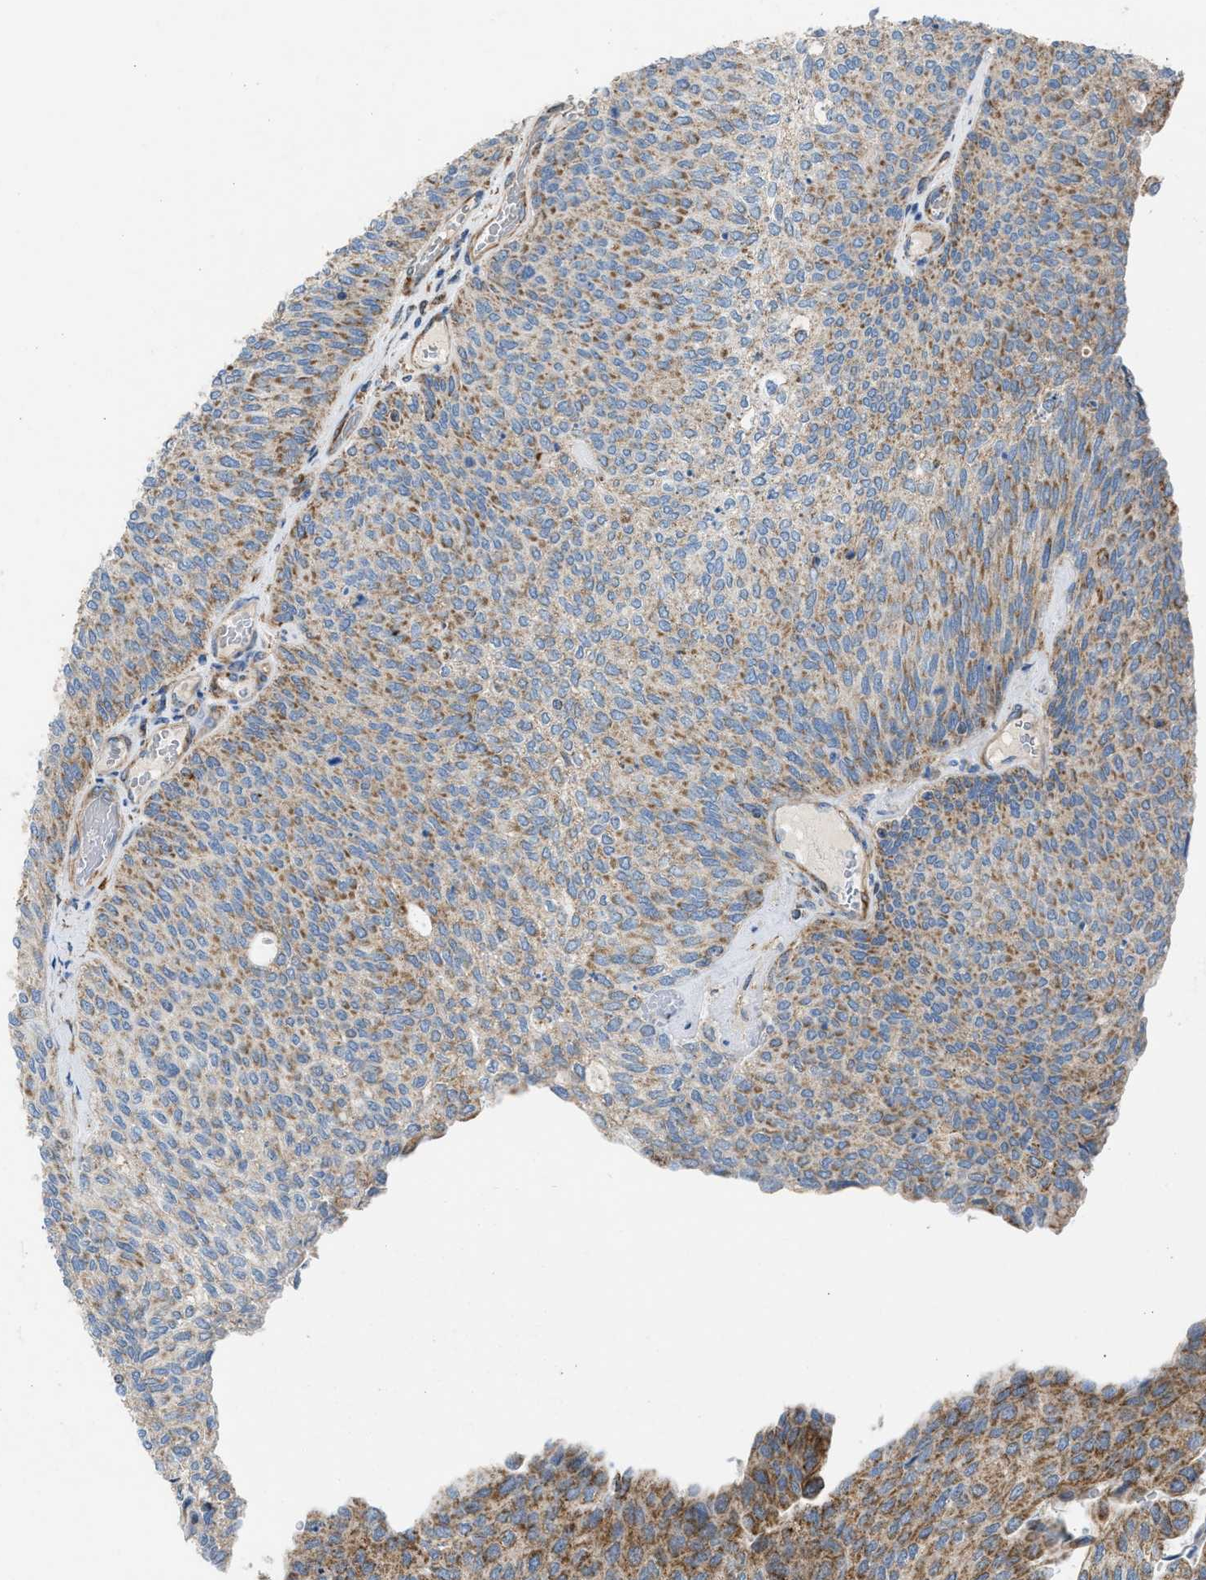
{"staining": {"intensity": "moderate", "quantity": ">75%", "location": "cytoplasmic/membranous"}, "tissue": "urothelial cancer", "cell_type": "Tumor cells", "image_type": "cancer", "snomed": [{"axis": "morphology", "description": "Urothelial carcinoma, Low grade"}, {"axis": "topography", "description": "Urinary bladder"}], "caption": "Protein expression analysis of low-grade urothelial carcinoma exhibits moderate cytoplasmic/membranous positivity in approximately >75% of tumor cells. (brown staining indicates protein expression, while blue staining denotes nuclei).", "gene": "SLC10A3", "patient": {"sex": "female", "age": 79}}